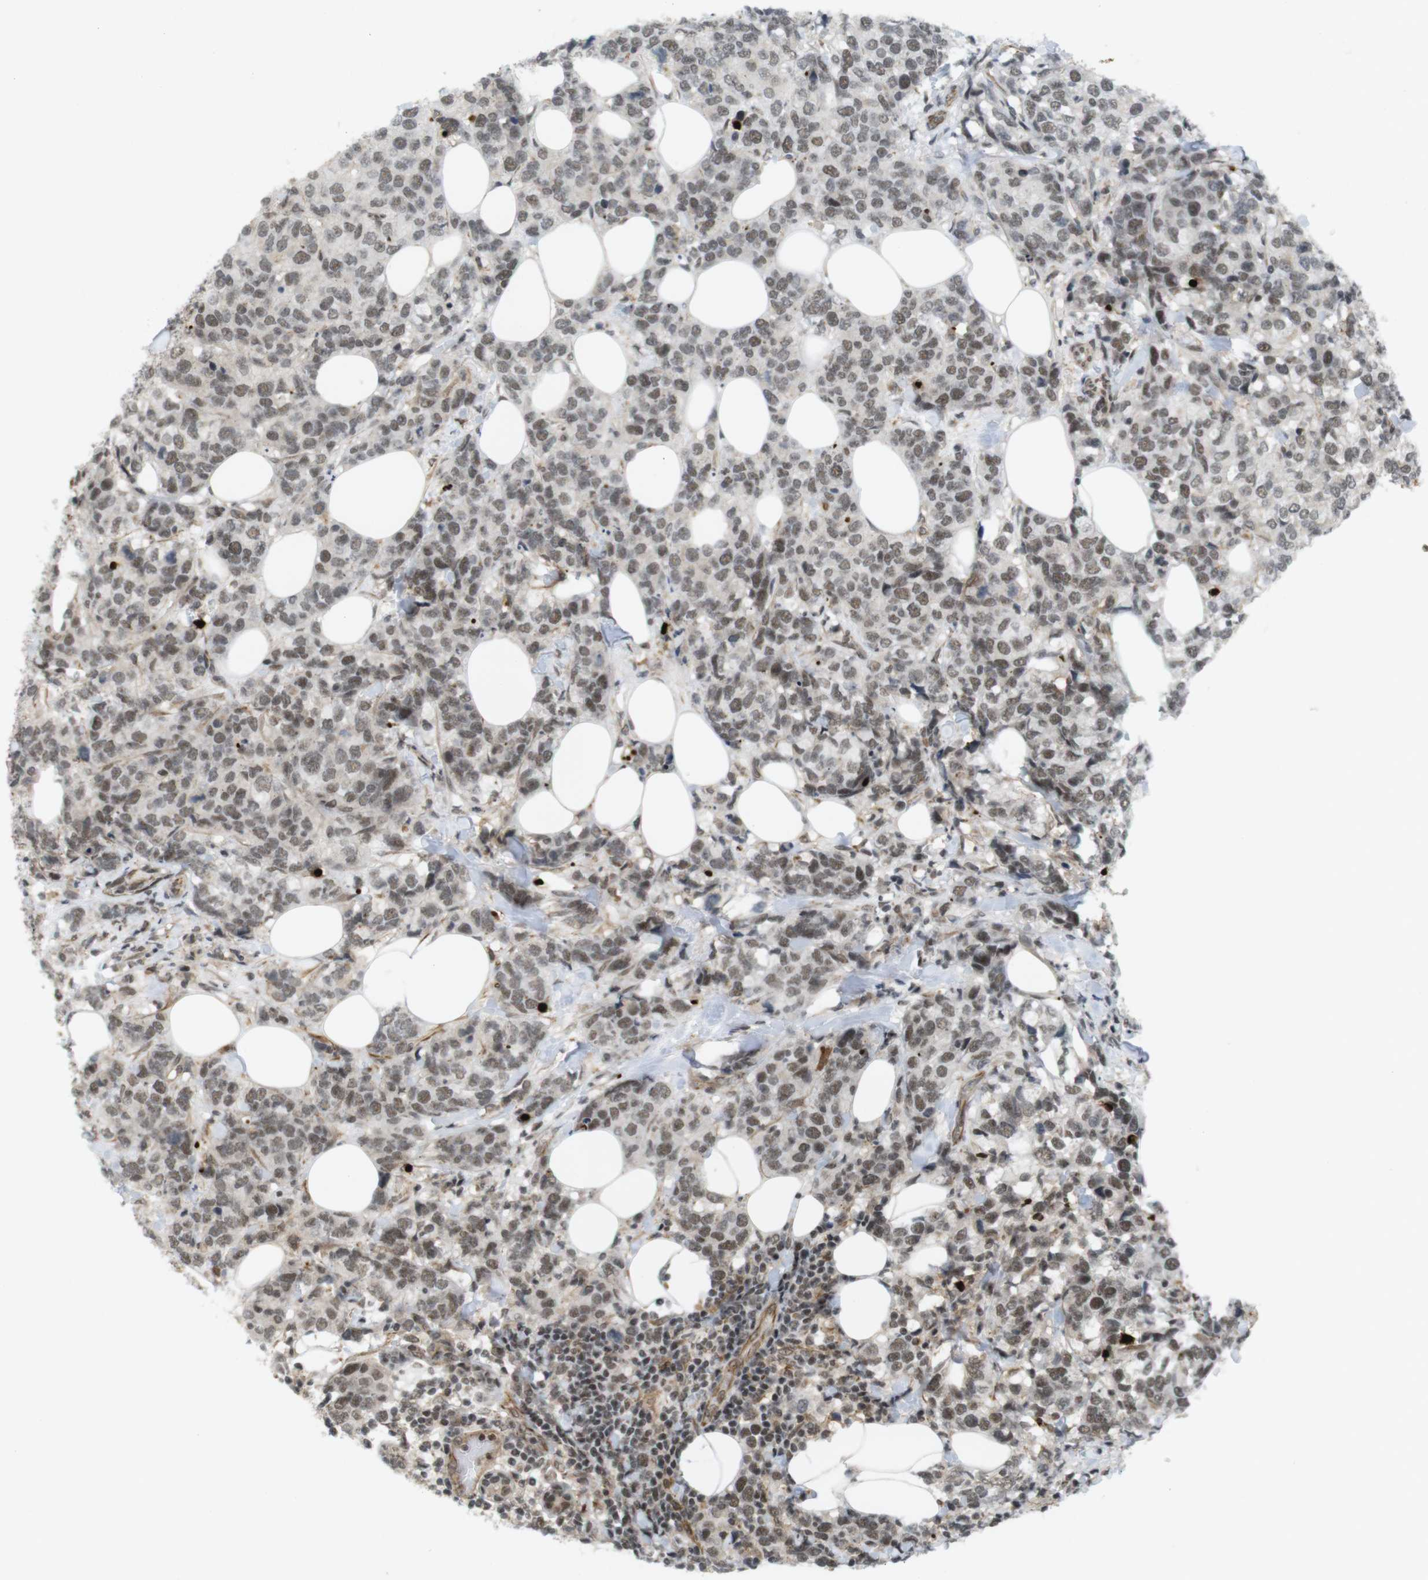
{"staining": {"intensity": "moderate", "quantity": ">75%", "location": "nuclear"}, "tissue": "breast cancer", "cell_type": "Tumor cells", "image_type": "cancer", "snomed": [{"axis": "morphology", "description": "Lobular carcinoma"}, {"axis": "topography", "description": "Breast"}], "caption": "Protein staining displays moderate nuclear positivity in about >75% of tumor cells in breast cancer.", "gene": "SP2", "patient": {"sex": "female", "age": 59}}